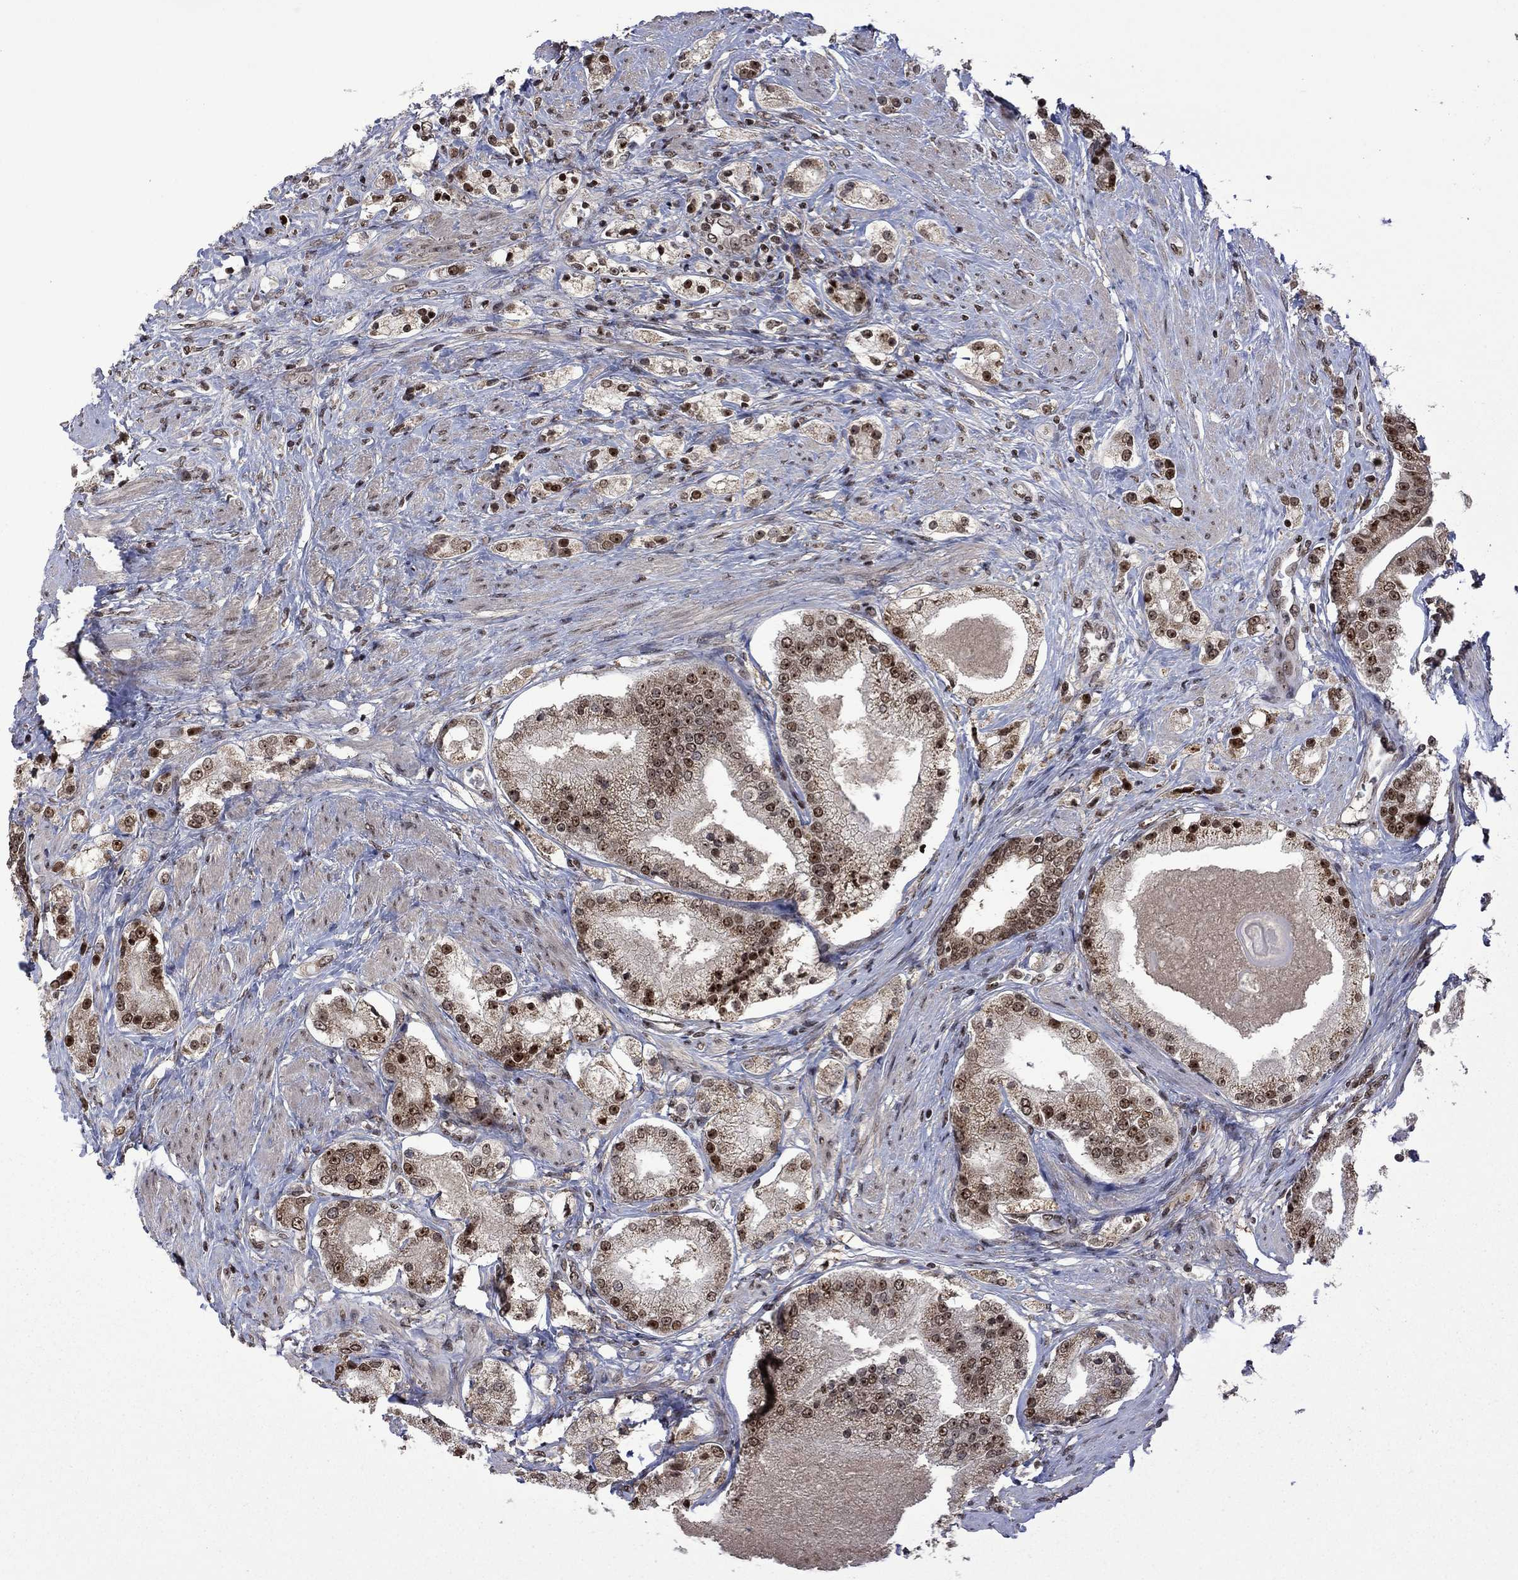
{"staining": {"intensity": "strong", "quantity": "<25%", "location": "cytoplasmic/membranous,nuclear"}, "tissue": "prostate cancer", "cell_type": "Tumor cells", "image_type": "cancer", "snomed": [{"axis": "morphology", "description": "Adenocarcinoma, NOS"}, {"axis": "topography", "description": "Prostate and seminal vesicle, NOS"}, {"axis": "topography", "description": "Prostate"}], "caption": "Immunohistochemical staining of human prostate cancer reveals strong cytoplasmic/membranous and nuclear protein expression in approximately <25% of tumor cells.", "gene": "FBL", "patient": {"sex": "male", "age": 67}}